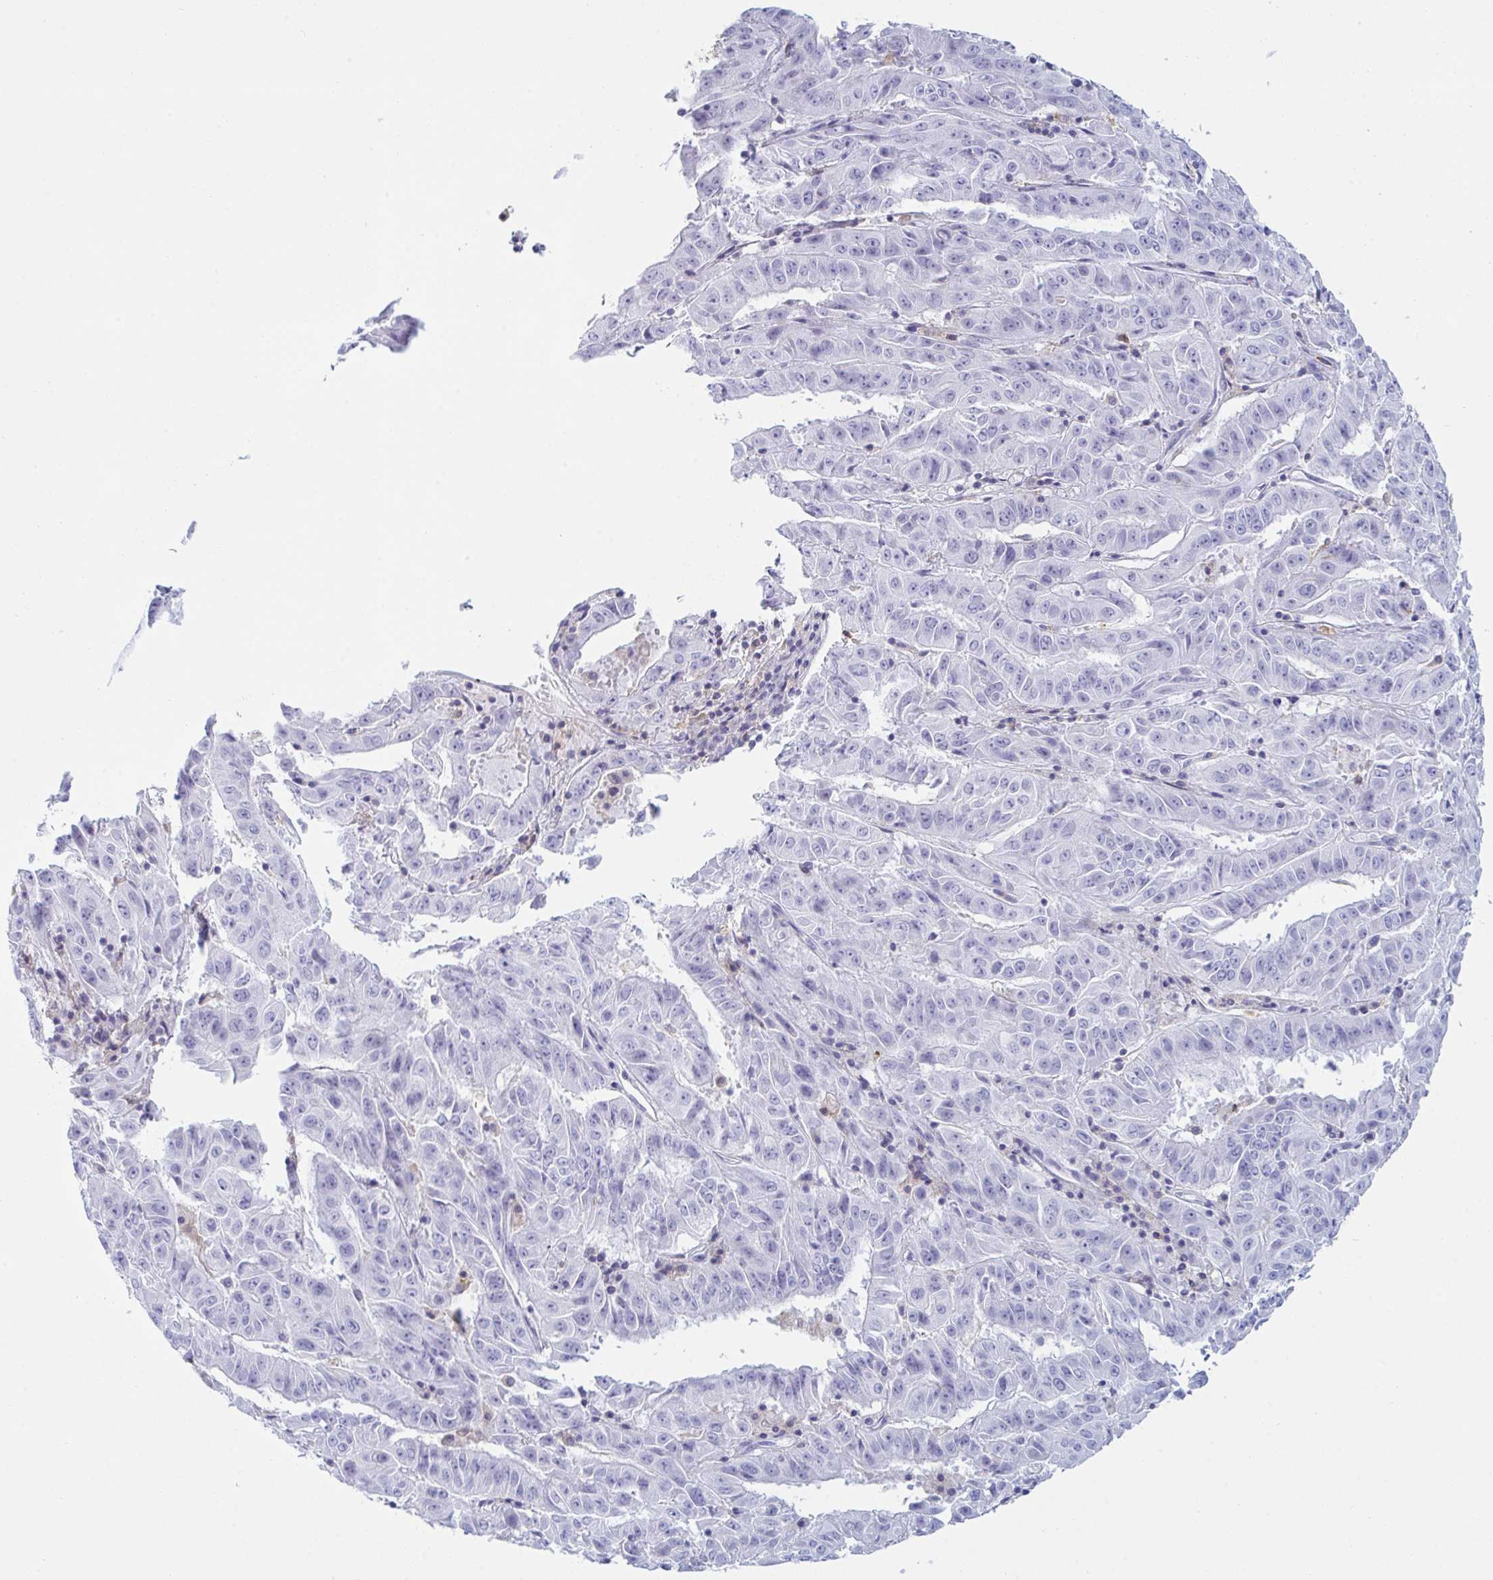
{"staining": {"intensity": "negative", "quantity": "none", "location": "none"}, "tissue": "pancreatic cancer", "cell_type": "Tumor cells", "image_type": "cancer", "snomed": [{"axis": "morphology", "description": "Adenocarcinoma, NOS"}, {"axis": "topography", "description": "Pancreas"}], "caption": "Pancreatic adenocarcinoma was stained to show a protein in brown. There is no significant positivity in tumor cells.", "gene": "MYO1F", "patient": {"sex": "male", "age": 63}}